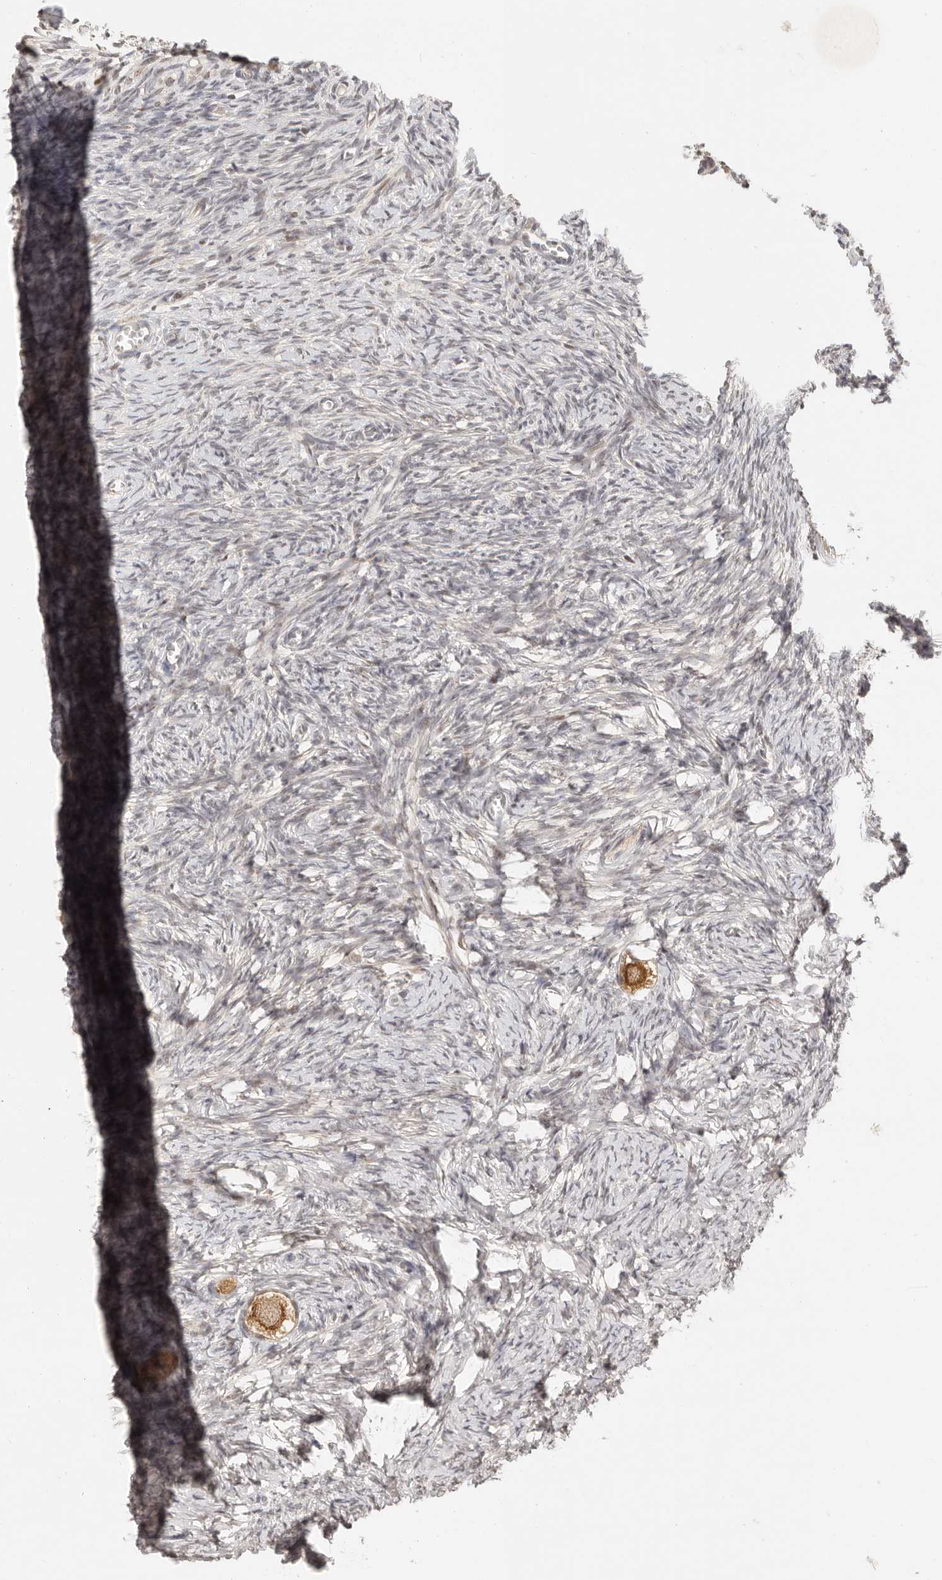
{"staining": {"intensity": "moderate", "quantity": ">75%", "location": "cytoplasmic/membranous"}, "tissue": "ovary", "cell_type": "Follicle cells", "image_type": "normal", "snomed": [{"axis": "morphology", "description": "Normal tissue, NOS"}, {"axis": "topography", "description": "Ovary"}], "caption": "The photomicrograph reveals staining of unremarkable ovary, revealing moderate cytoplasmic/membranous protein expression (brown color) within follicle cells. The staining was performed using DAB (3,3'-diaminobenzidine), with brown indicating positive protein expression. Nuclei are stained blue with hematoxylin.", "gene": "GPBP1L1", "patient": {"sex": "female", "age": 27}}